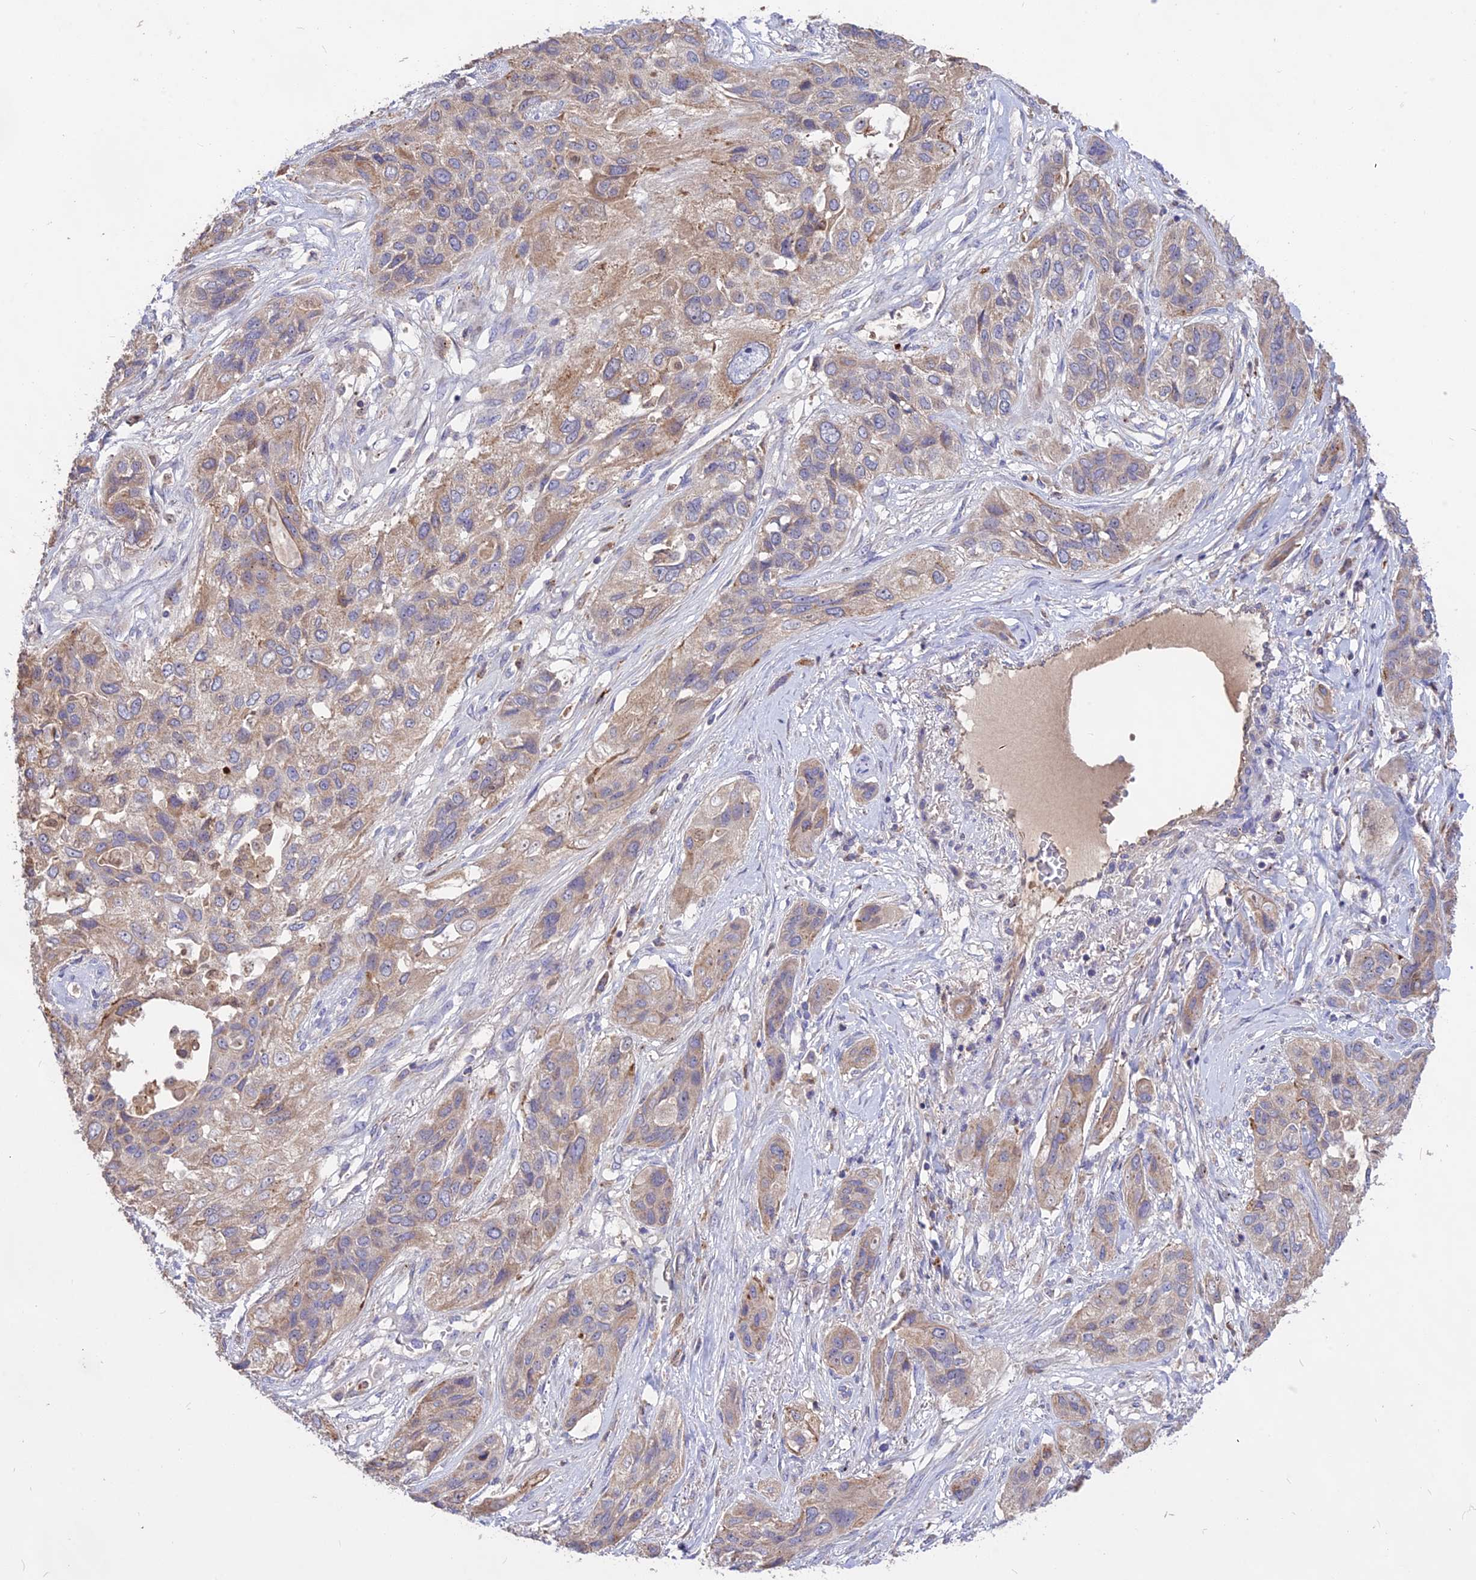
{"staining": {"intensity": "weak", "quantity": "<25%", "location": "cytoplasmic/membranous"}, "tissue": "lung cancer", "cell_type": "Tumor cells", "image_type": "cancer", "snomed": [{"axis": "morphology", "description": "Squamous cell carcinoma, NOS"}, {"axis": "topography", "description": "Lung"}], "caption": "Photomicrograph shows no protein positivity in tumor cells of lung cancer (squamous cell carcinoma) tissue.", "gene": "NUDT8", "patient": {"sex": "female", "age": 70}}